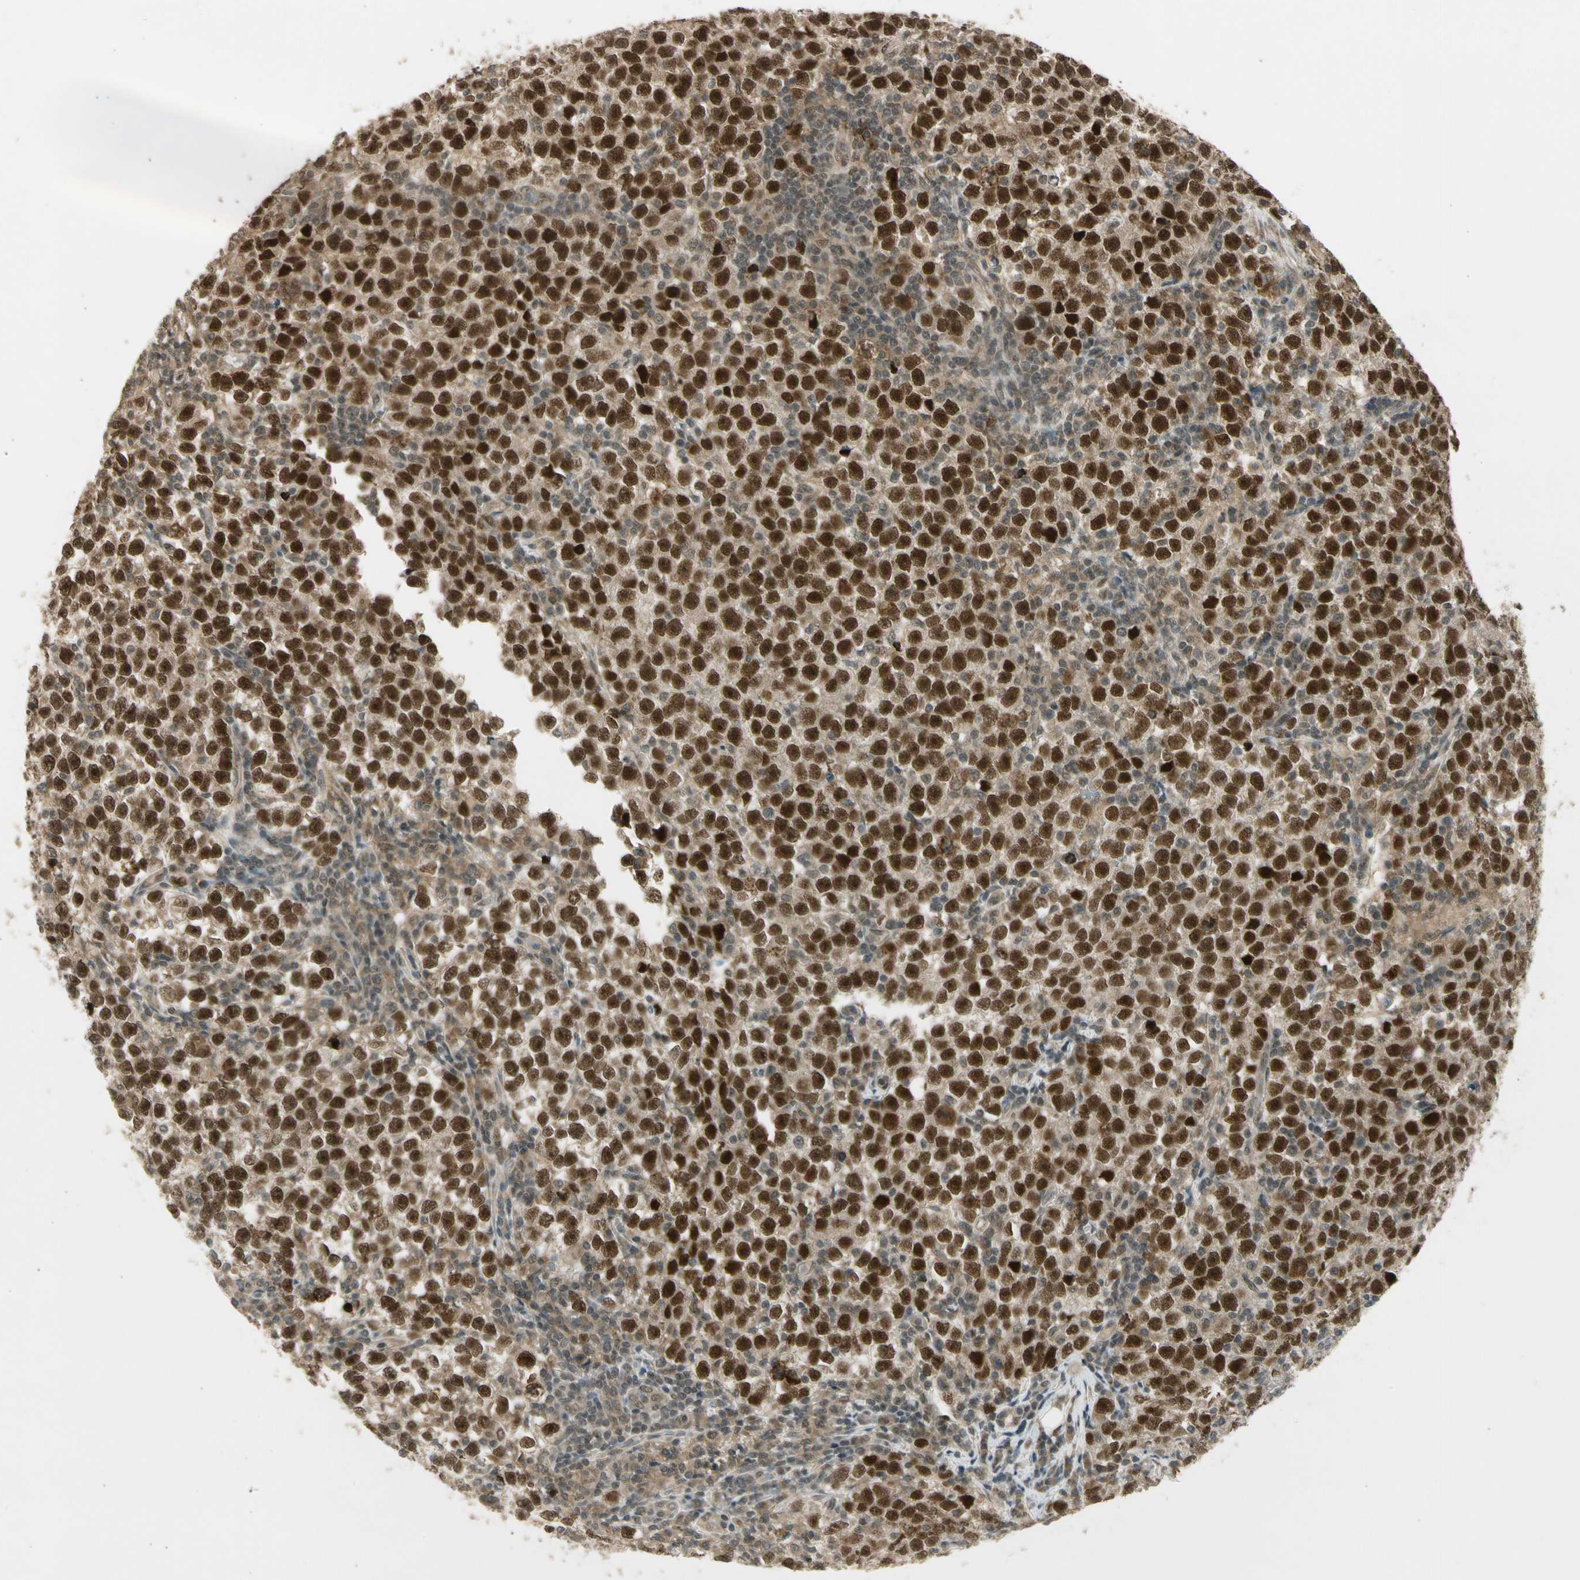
{"staining": {"intensity": "strong", "quantity": ">75%", "location": "cytoplasmic/membranous,nuclear"}, "tissue": "testis cancer", "cell_type": "Tumor cells", "image_type": "cancer", "snomed": [{"axis": "morphology", "description": "Seminoma, NOS"}, {"axis": "topography", "description": "Testis"}], "caption": "Immunohistochemical staining of testis seminoma shows high levels of strong cytoplasmic/membranous and nuclear staining in approximately >75% of tumor cells. The staining is performed using DAB (3,3'-diaminobenzidine) brown chromogen to label protein expression. The nuclei are counter-stained blue using hematoxylin.", "gene": "ZNF135", "patient": {"sex": "male", "age": 43}}